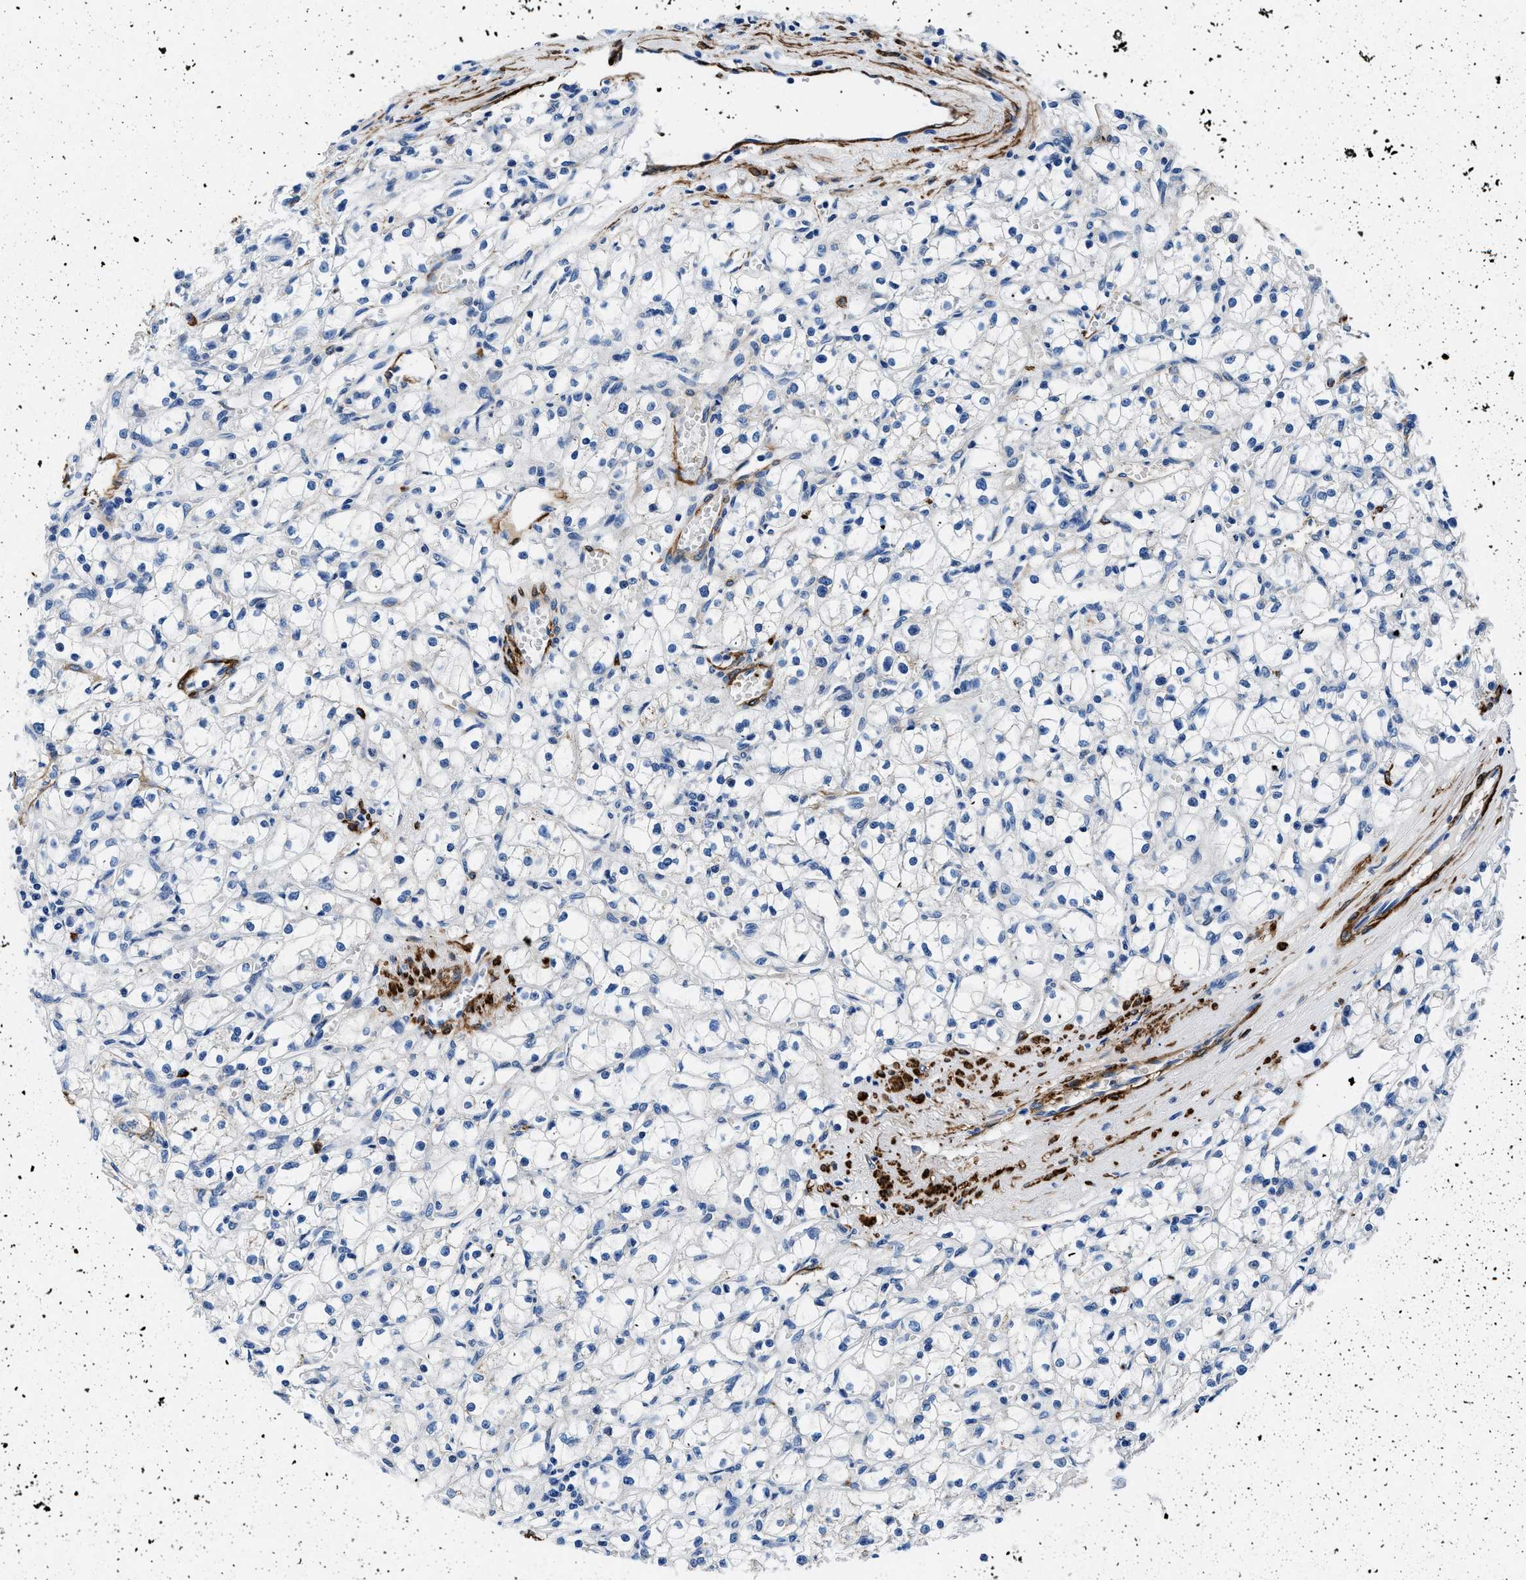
{"staining": {"intensity": "negative", "quantity": "none", "location": "none"}, "tissue": "renal cancer", "cell_type": "Tumor cells", "image_type": "cancer", "snomed": [{"axis": "morphology", "description": "Adenocarcinoma, NOS"}, {"axis": "topography", "description": "Kidney"}], "caption": "A micrograph of renal cancer stained for a protein shows no brown staining in tumor cells.", "gene": "TEX261", "patient": {"sex": "male", "age": 56}}